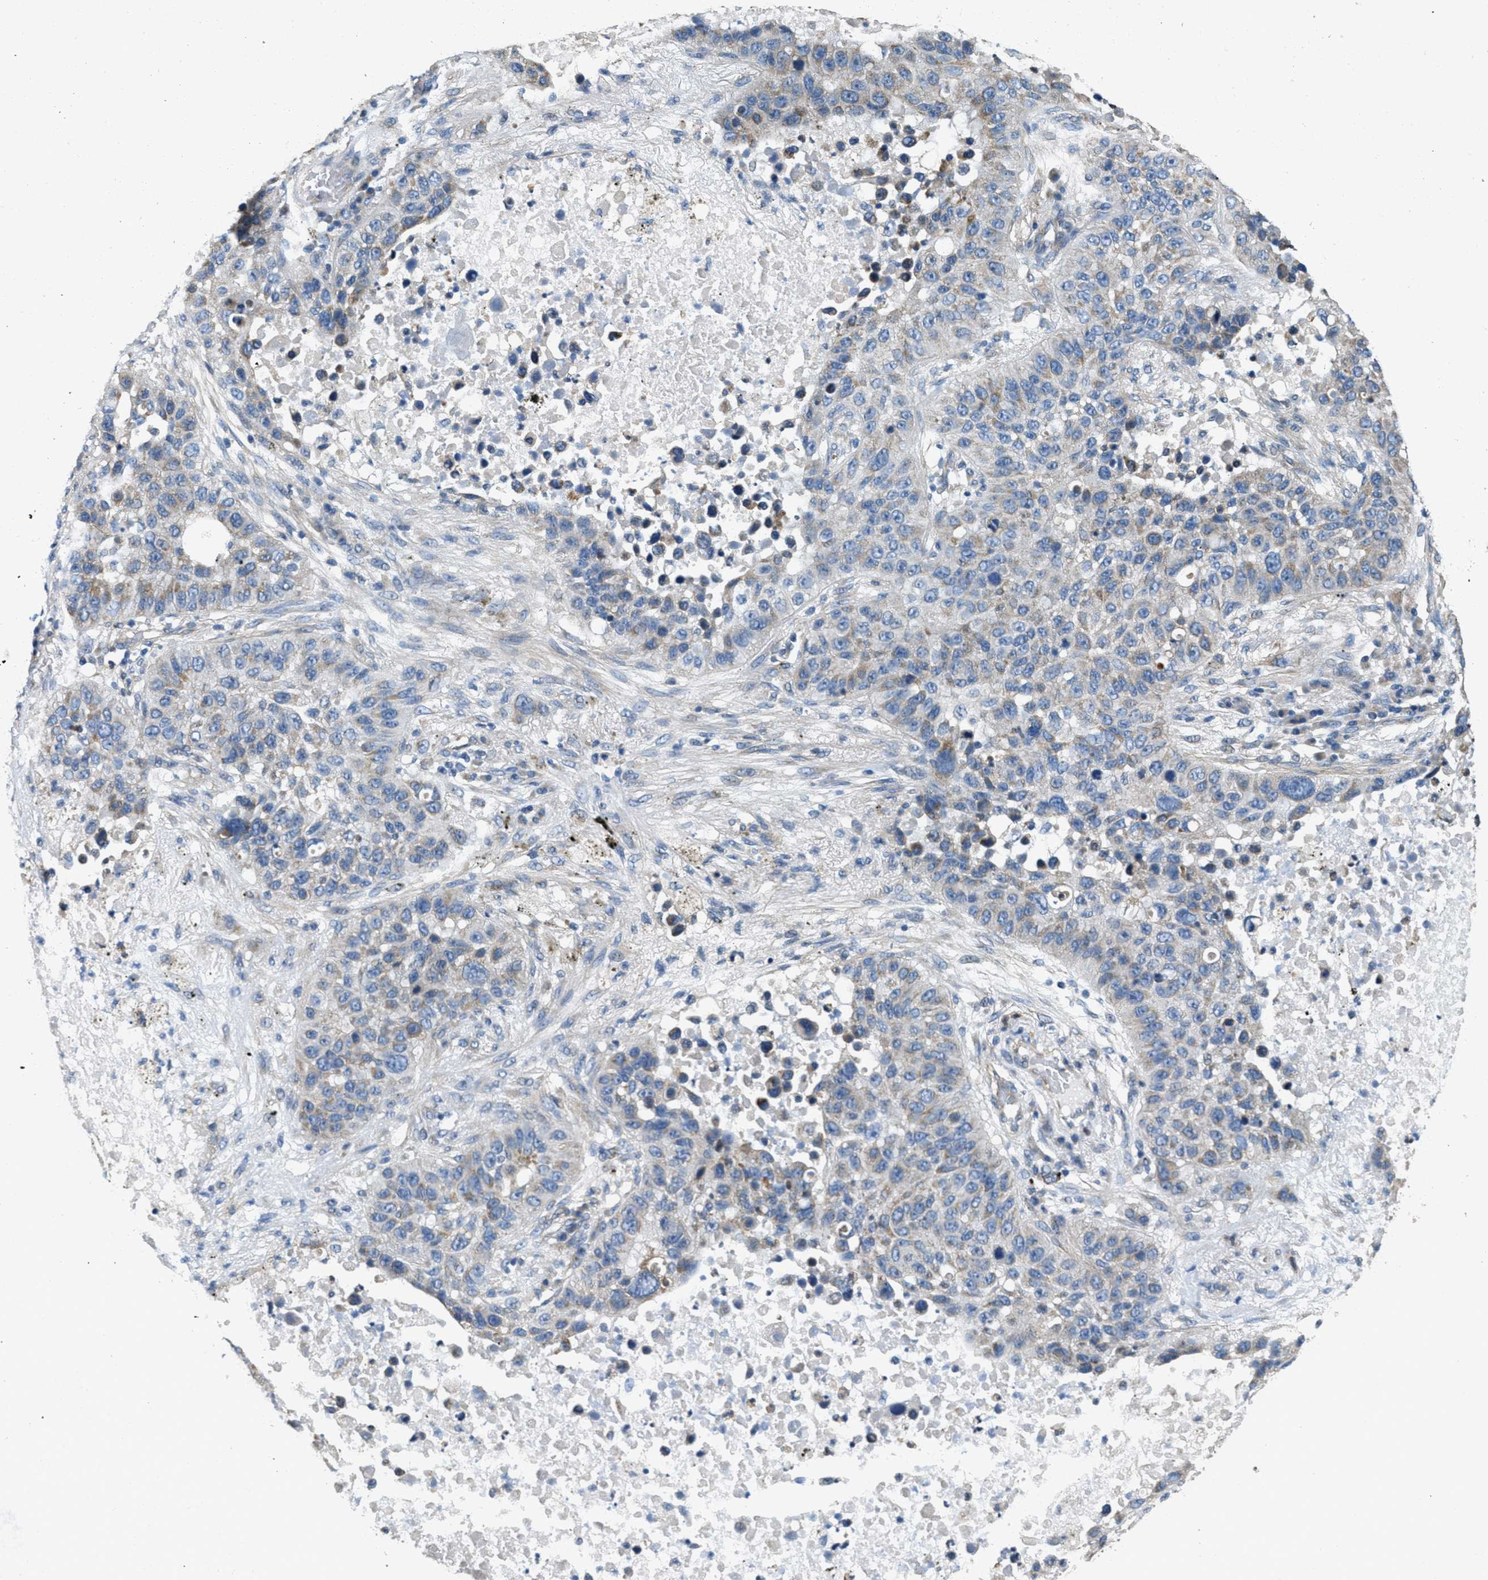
{"staining": {"intensity": "weak", "quantity": "<25%", "location": "cytoplasmic/membranous"}, "tissue": "lung cancer", "cell_type": "Tumor cells", "image_type": "cancer", "snomed": [{"axis": "morphology", "description": "Squamous cell carcinoma, NOS"}, {"axis": "topography", "description": "Lung"}], "caption": "Tumor cells are negative for protein expression in human squamous cell carcinoma (lung).", "gene": "TOMM70", "patient": {"sex": "male", "age": 57}}